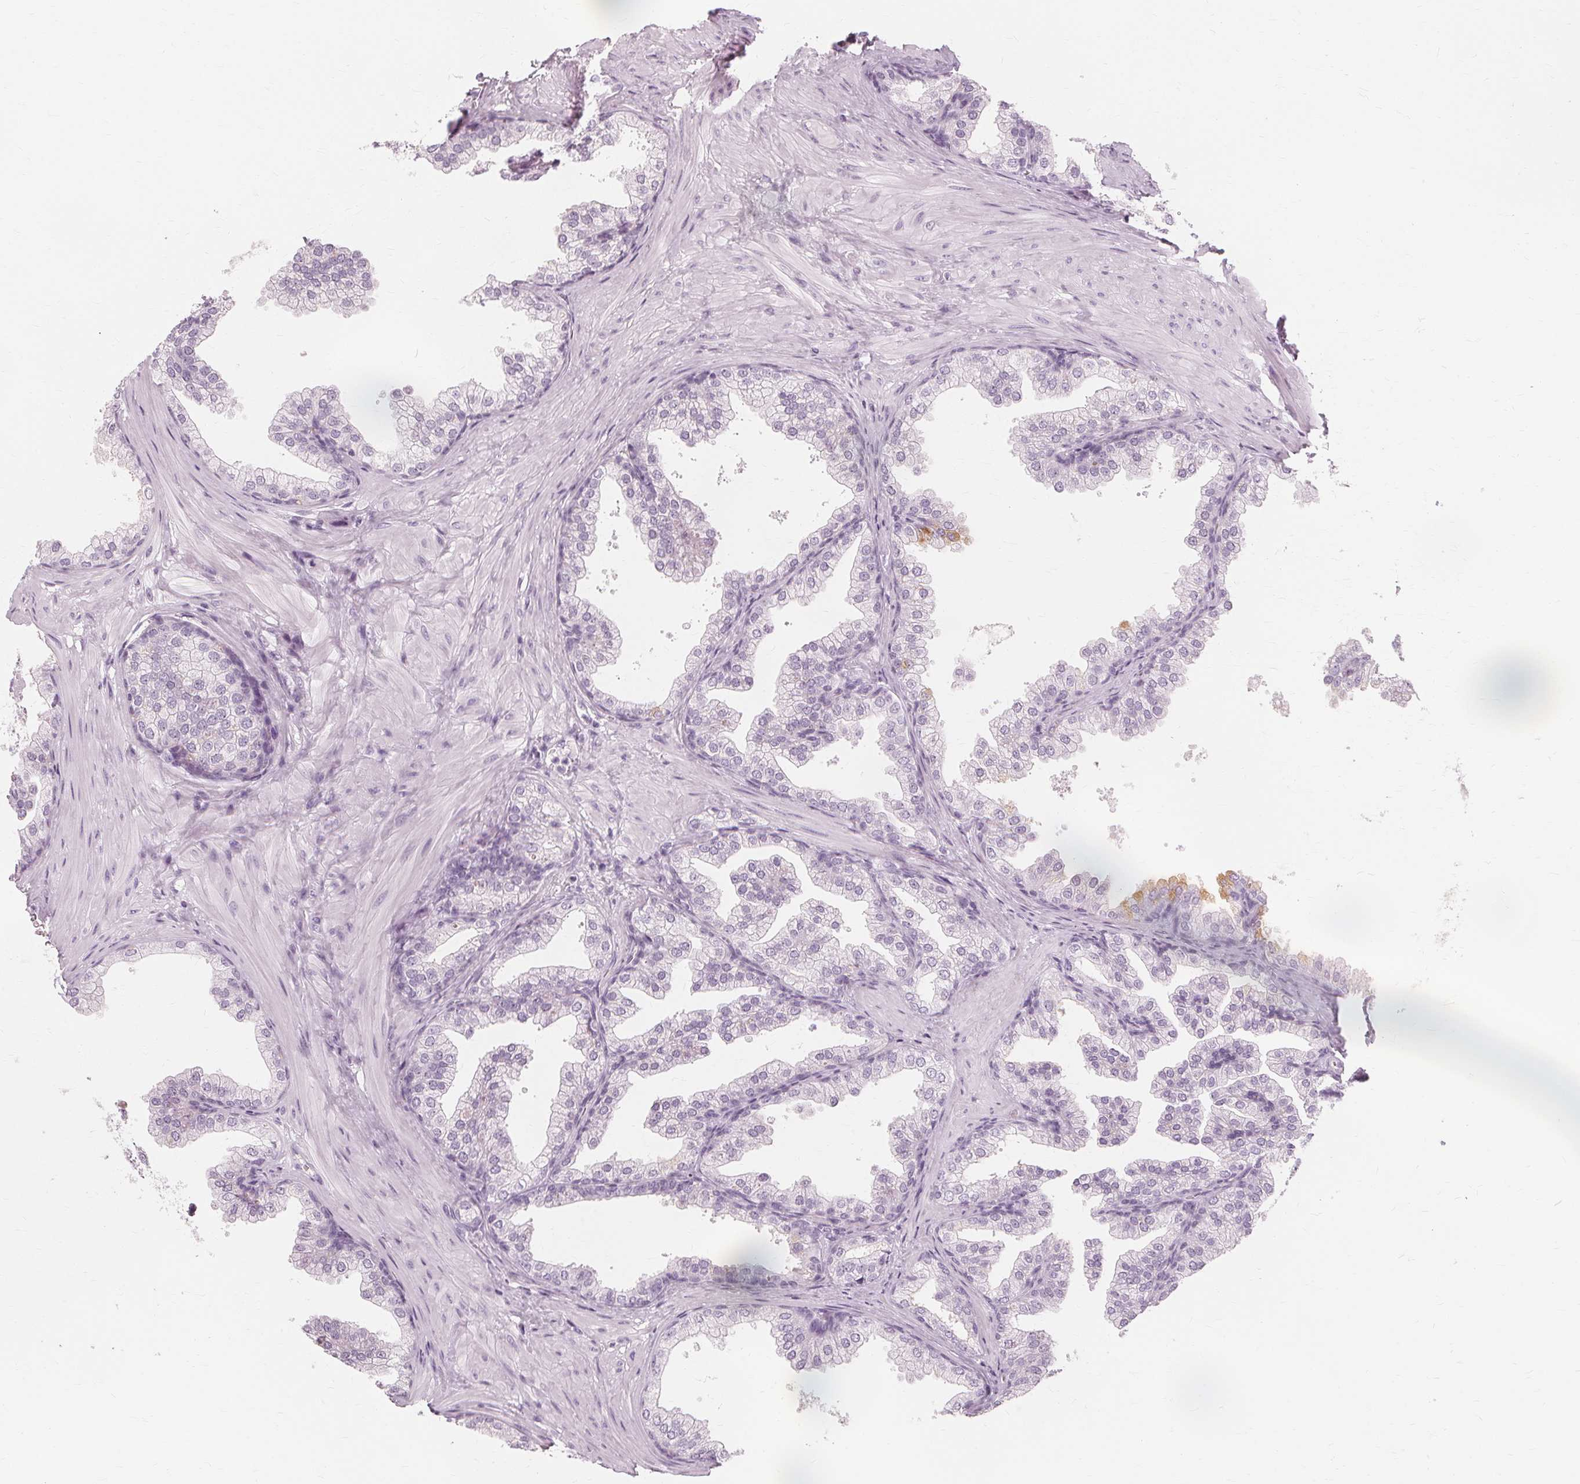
{"staining": {"intensity": "negative", "quantity": "none", "location": "none"}, "tissue": "prostate", "cell_type": "Glandular cells", "image_type": "normal", "snomed": [{"axis": "morphology", "description": "Normal tissue, NOS"}, {"axis": "topography", "description": "Prostate"}], "caption": "This is an immunohistochemistry (IHC) image of benign human prostate. There is no staining in glandular cells.", "gene": "MUC12", "patient": {"sex": "male", "age": 37}}